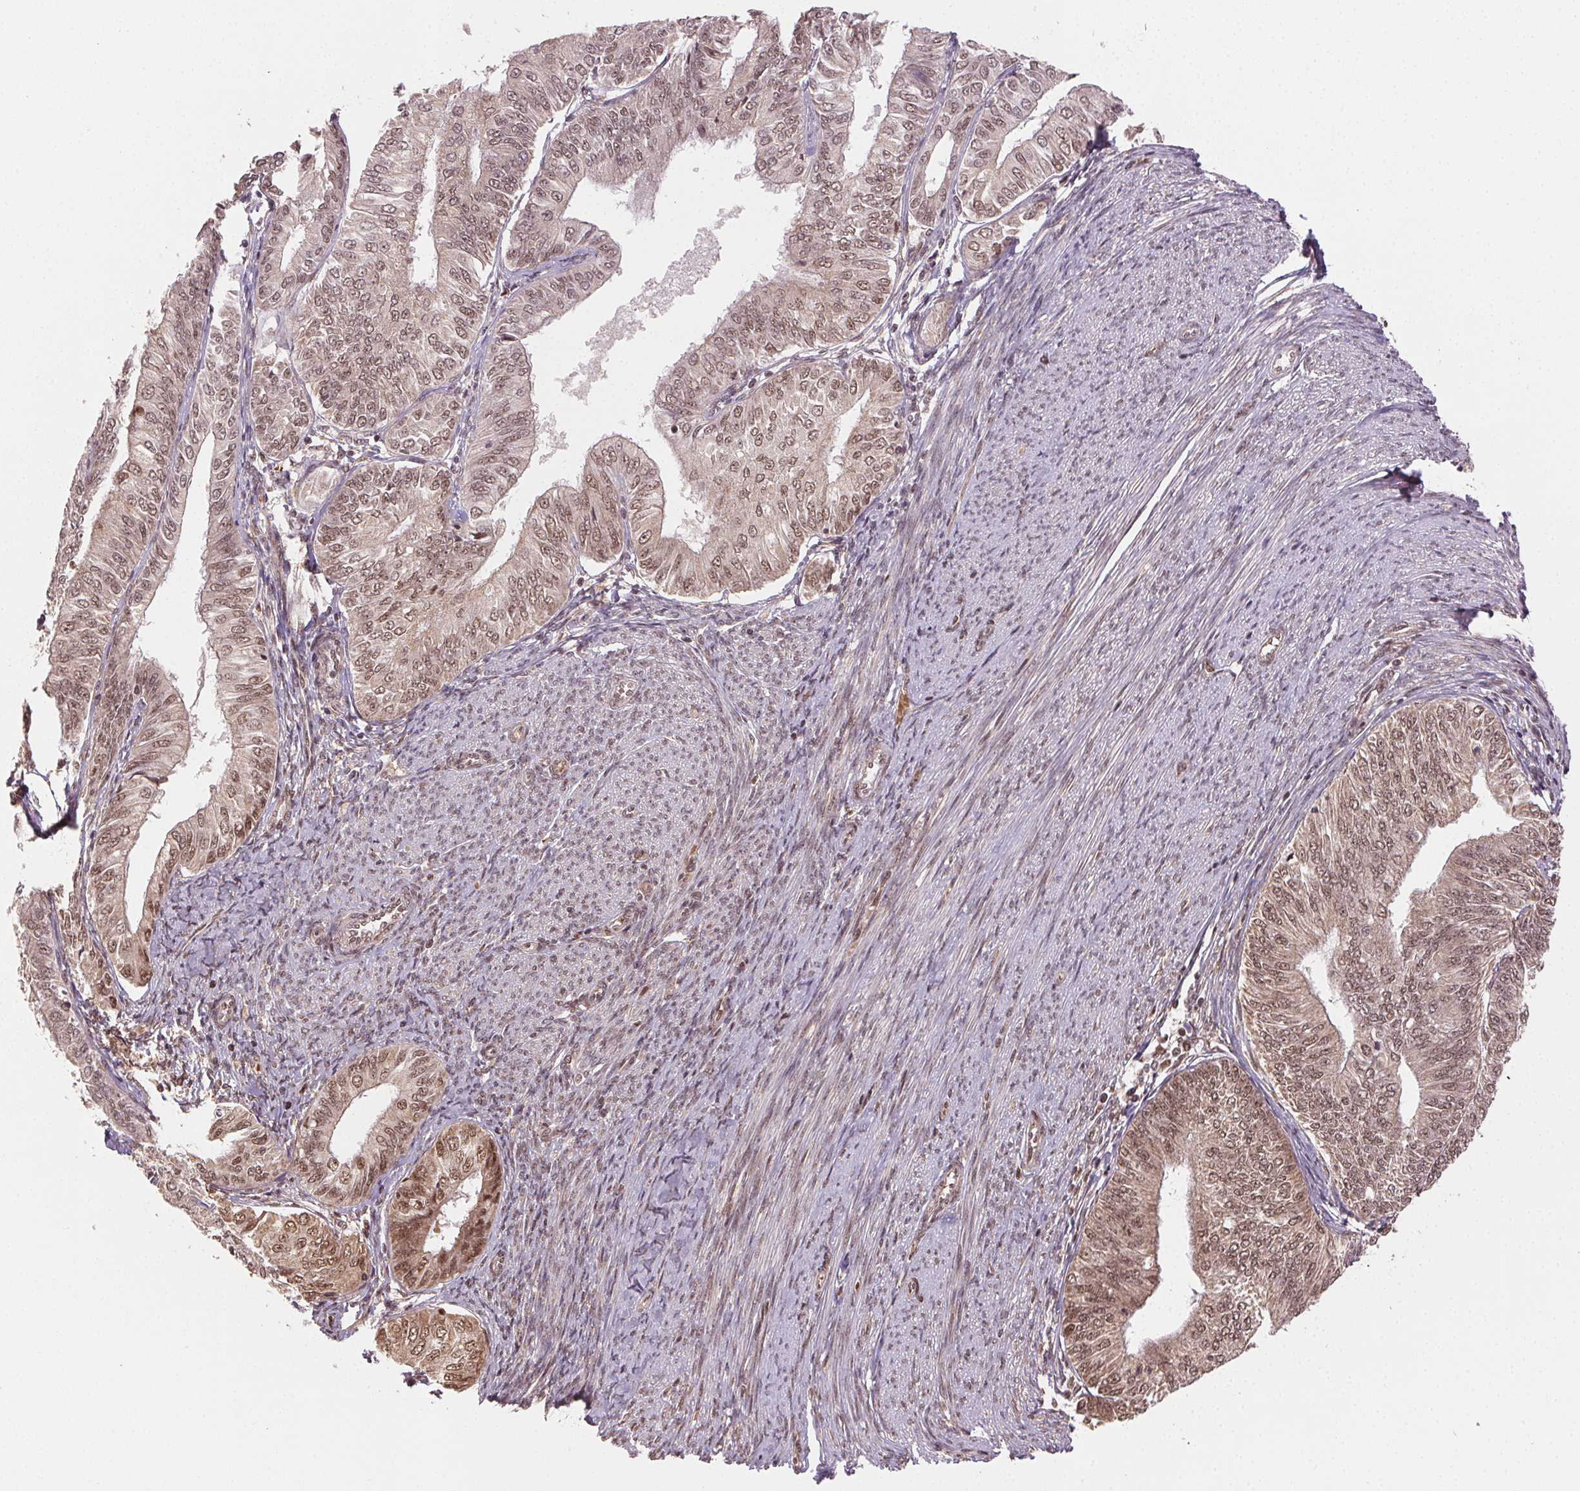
{"staining": {"intensity": "moderate", "quantity": ">75%", "location": "nuclear"}, "tissue": "endometrial cancer", "cell_type": "Tumor cells", "image_type": "cancer", "snomed": [{"axis": "morphology", "description": "Adenocarcinoma, NOS"}, {"axis": "topography", "description": "Endometrium"}], "caption": "Immunohistochemistry (DAB) staining of endometrial adenocarcinoma shows moderate nuclear protein staining in approximately >75% of tumor cells.", "gene": "TREML4", "patient": {"sex": "female", "age": 58}}